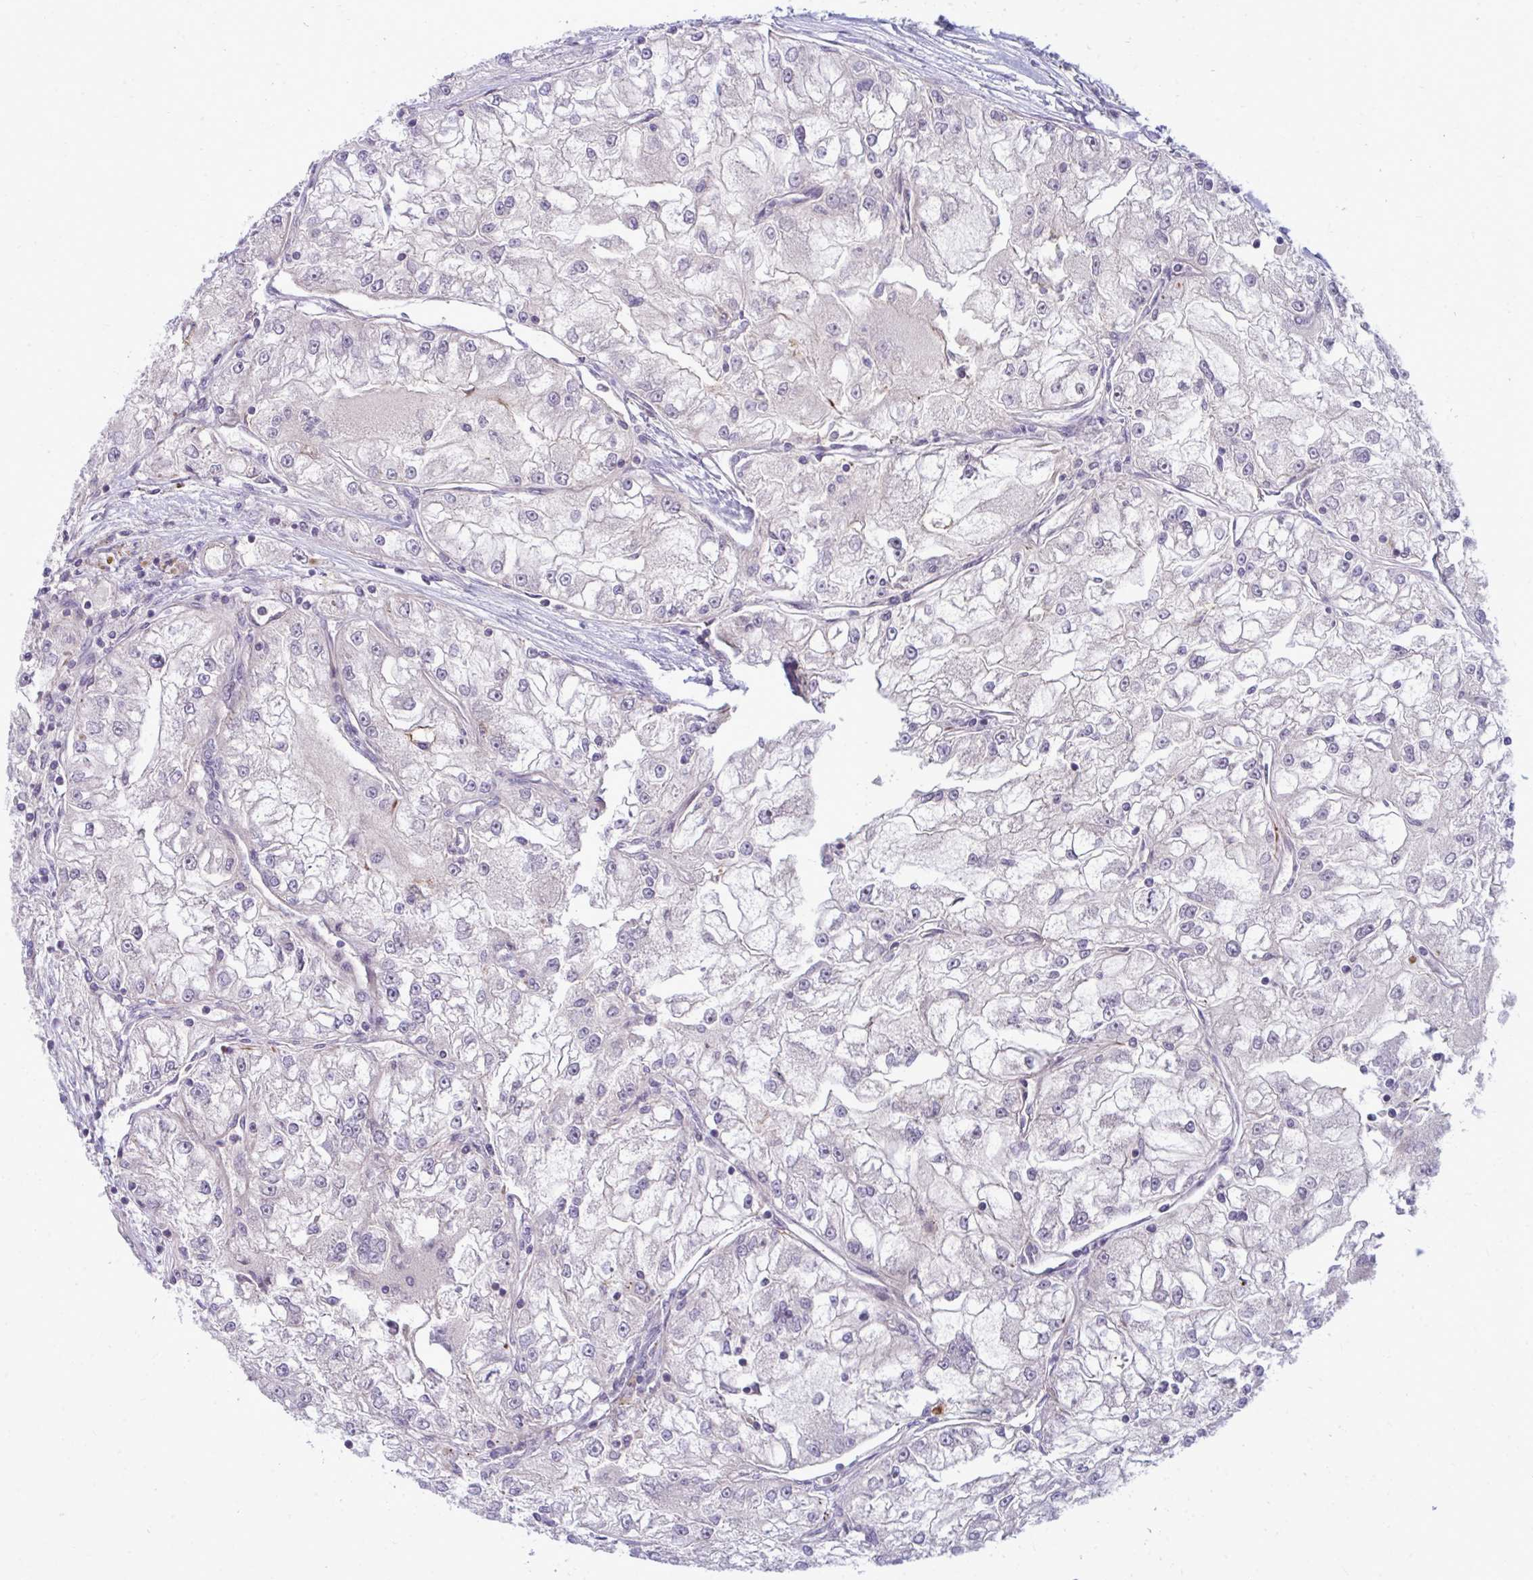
{"staining": {"intensity": "negative", "quantity": "none", "location": "none"}, "tissue": "renal cancer", "cell_type": "Tumor cells", "image_type": "cancer", "snomed": [{"axis": "morphology", "description": "Adenocarcinoma, NOS"}, {"axis": "topography", "description": "Kidney"}], "caption": "There is no significant positivity in tumor cells of renal cancer. (DAB (3,3'-diaminobenzidine) immunohistochemistry (IHC) with hematoxylin counter stain).", "gene": "SLC14A1", "patient": {"sex": "female", "age": 72}}